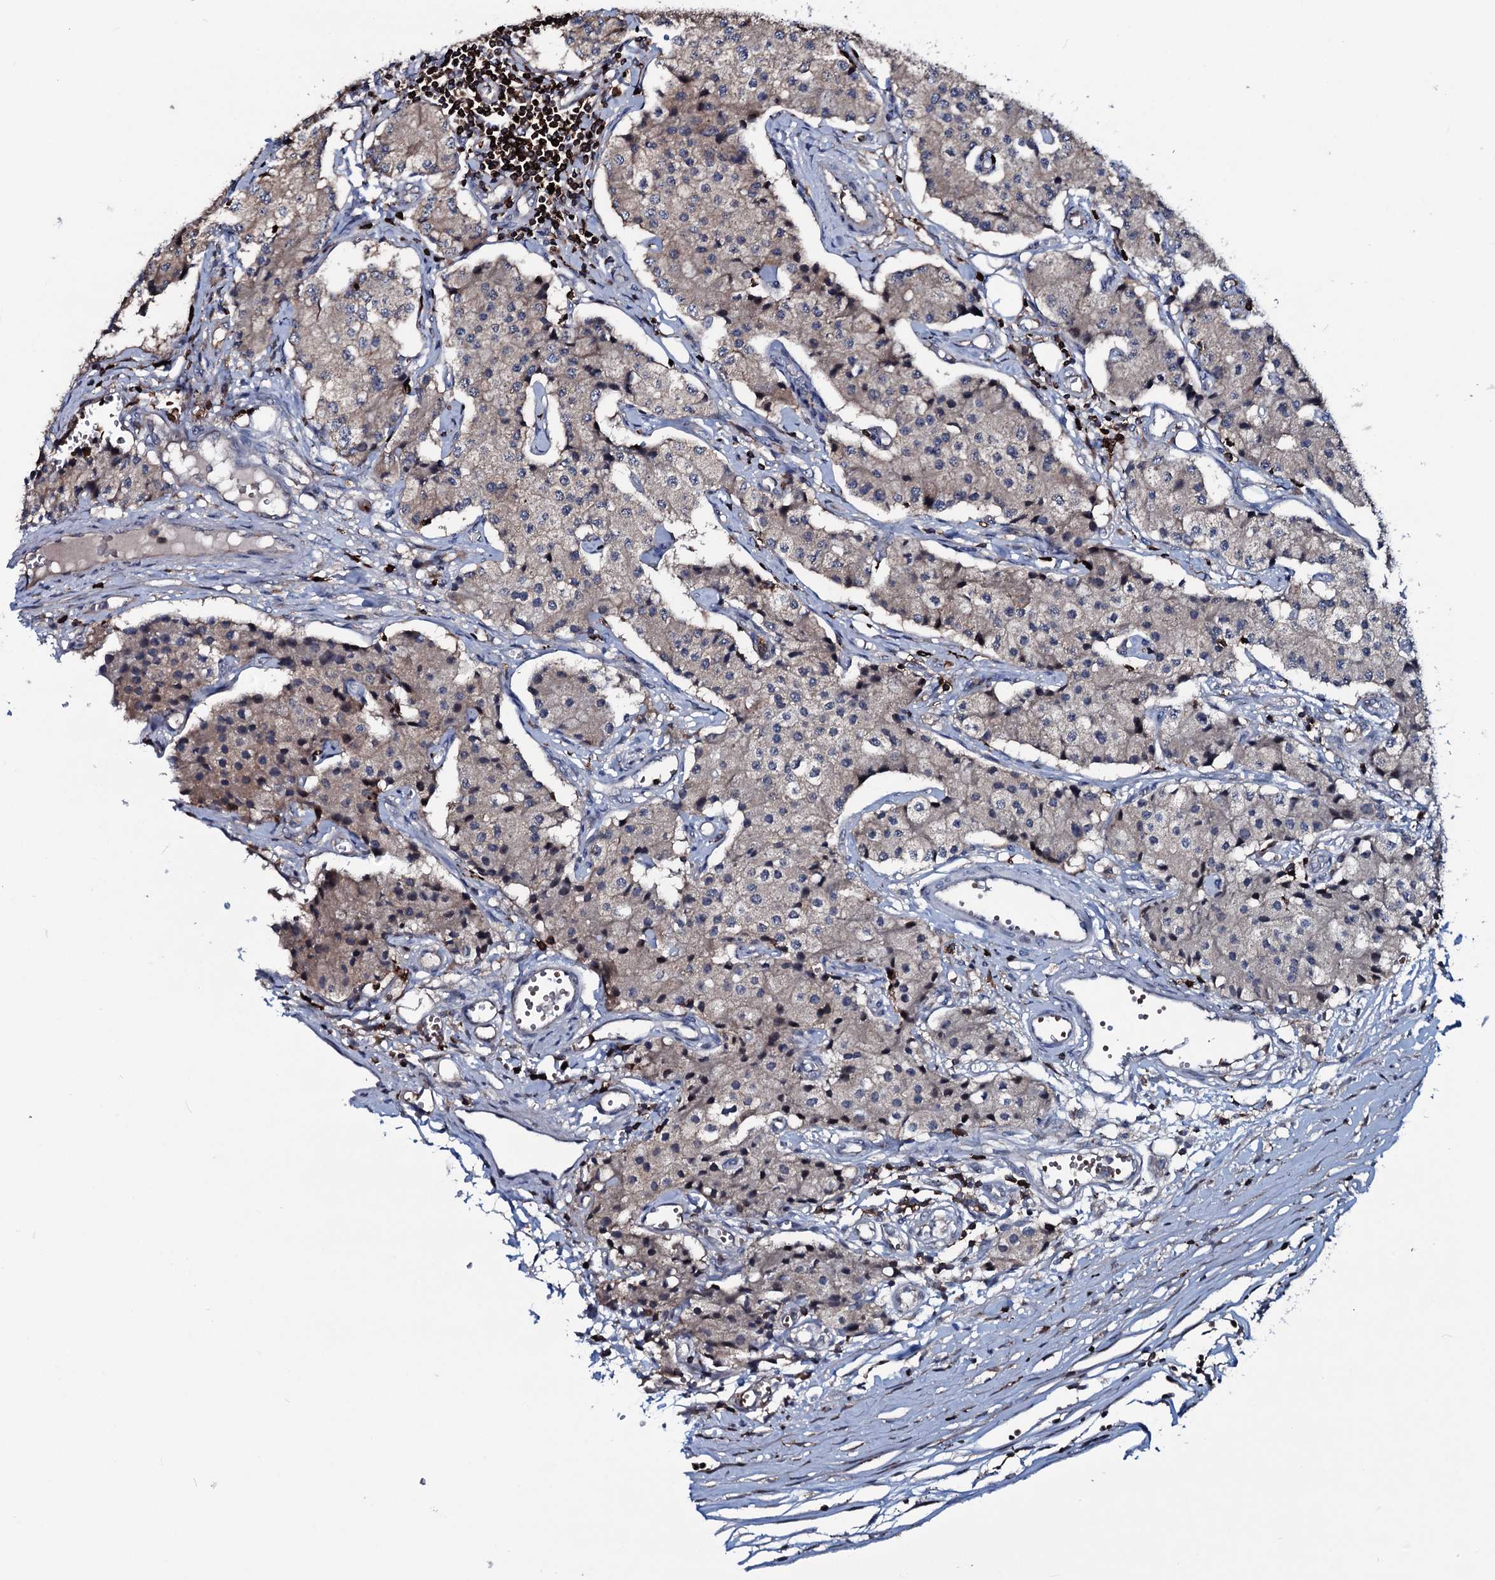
{"staining": {"intensity": "weak", "quantity": "25%-75%", "location": "cytoplasmic/membranous"}, "tissue": "carcinoid", "cell_type": "Tumor cells", "image_type": "cancer", "snomed": [{"axis": "morphology", "description": "Carcinoid, malignant, NOS"}, {"axis": "topography", "description": "Colon"}], "caption": "Immunohistochemical staining of carcinoid demonstrates low levels of weak cytoplasmic/membranous protein positivity in approximately 25%-75% of tumor cells.", "gene": "OGFOD2", "patient": {"sex": "female", "age": 52}}